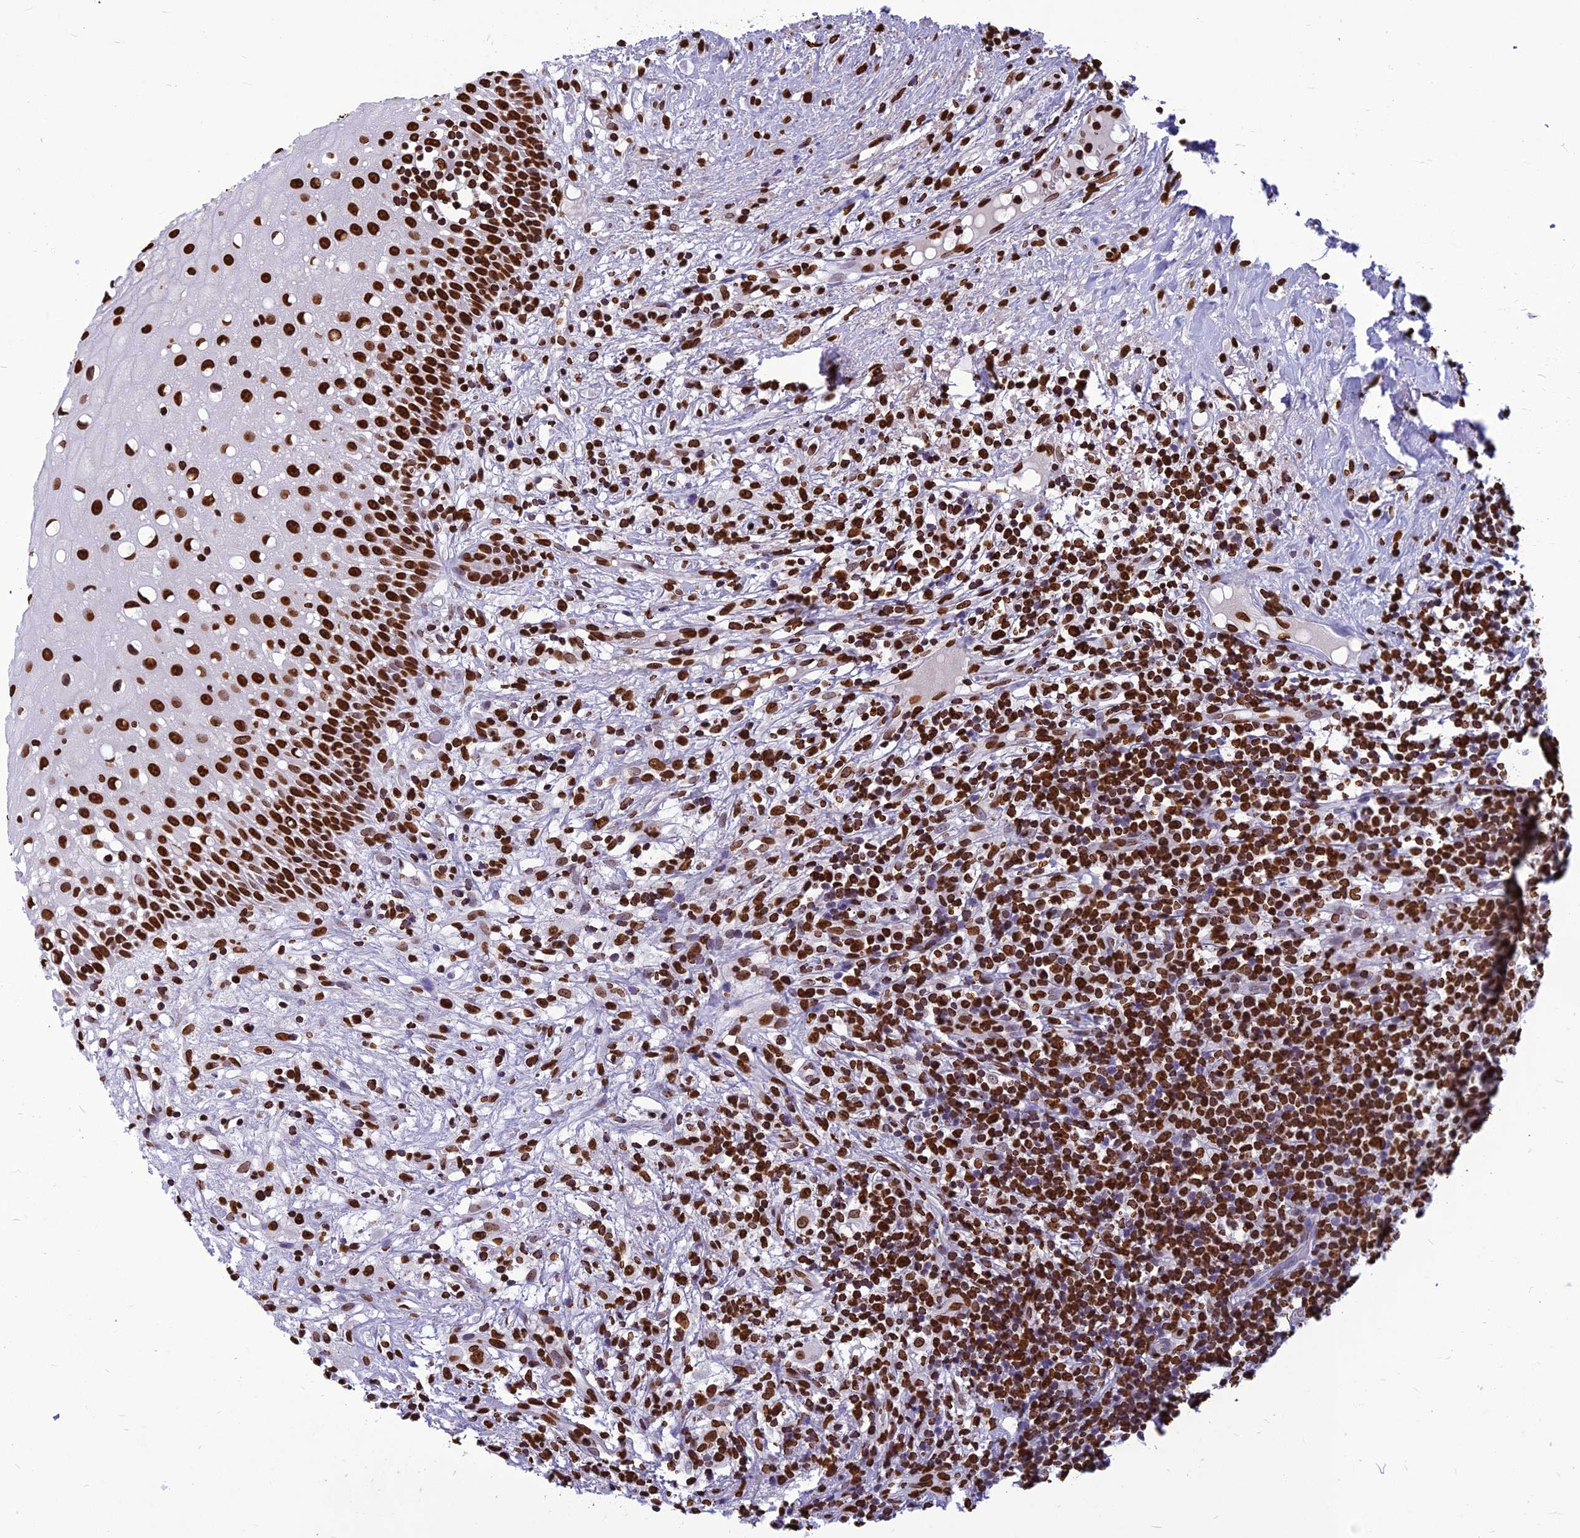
{"staining": {"intensity": "strong", "quantity": ">75%", "location": "nuclear"}, "tissue": "oral mucosa", "cell_type": "Squamous epithelial cells", "image_type": "normal", "snomed": [{"axis": "morphology", "description": "Normal tissue, NOS"}, {"axis": "topography", "description": "Oral tissue"}], "caption": "DAB immunohistochemical staining of normal human oral mucosa displays strong nuclear protein positivity in approximately >75% of squamous epithelial cells.", "gene": "AKAP17A", "patient": {"sex": "female", "age": 69}}